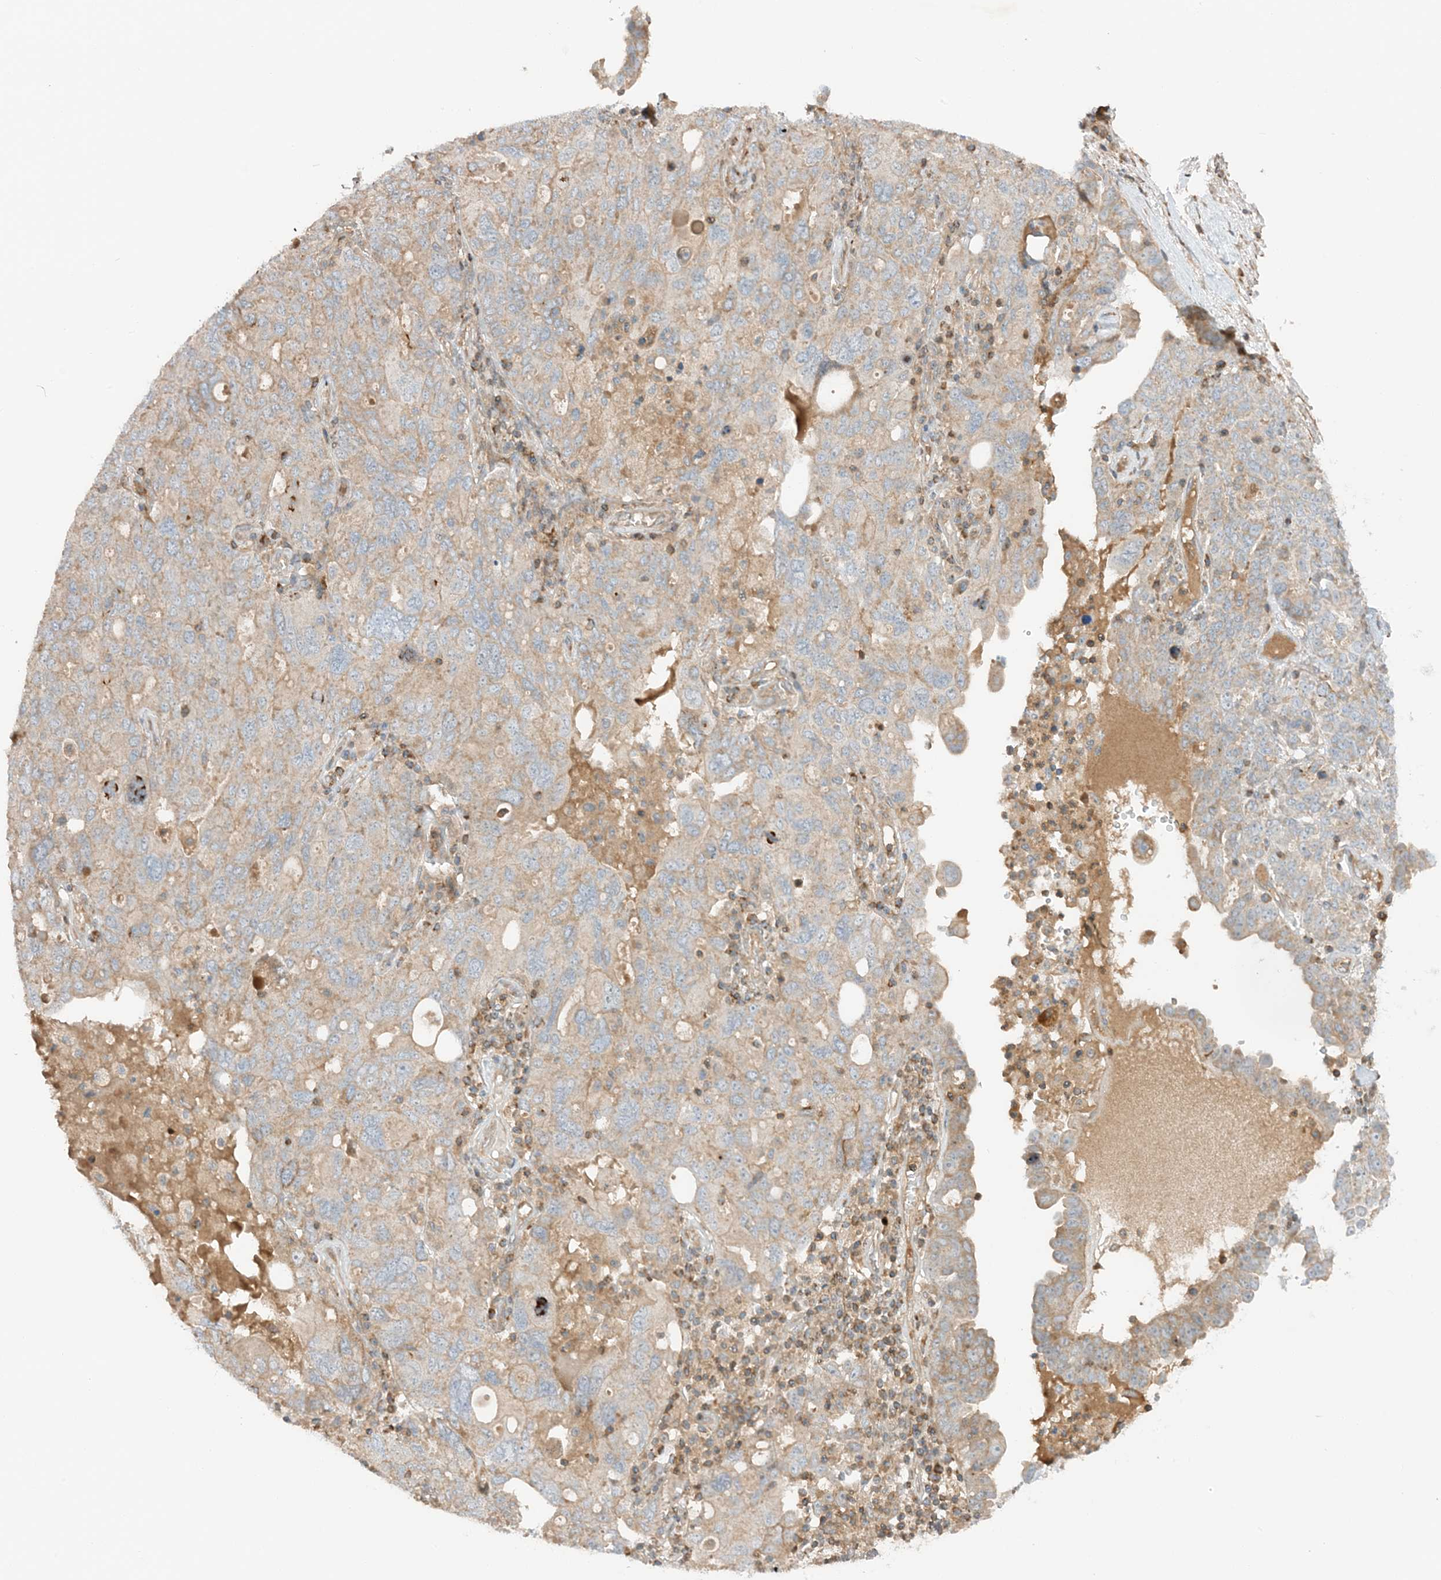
{"staining": {"intensity": "weak", "quantity": "25%-75%", "location": "cytoplasmic/membranous"}, "tissue": "ovarian cancer", "cell_type": "Tumor cells", "image_type": "cancer", "snomed": [{"axis": "morphology", "description": "Carcinoma, endometroid"}, {"axis": "topography", "description": "Ovary"}], "caption": "IHC histopathology image of ovarian cancer (endometroid carcinoma) stained for a protein (brown), which demonstrates low levels of weak cytoplasmic/membranous staining in approximately 25%-75% of tumor cells.", "gene": "SLC25A12", "patient": {"sex": "female", "age": 62}}